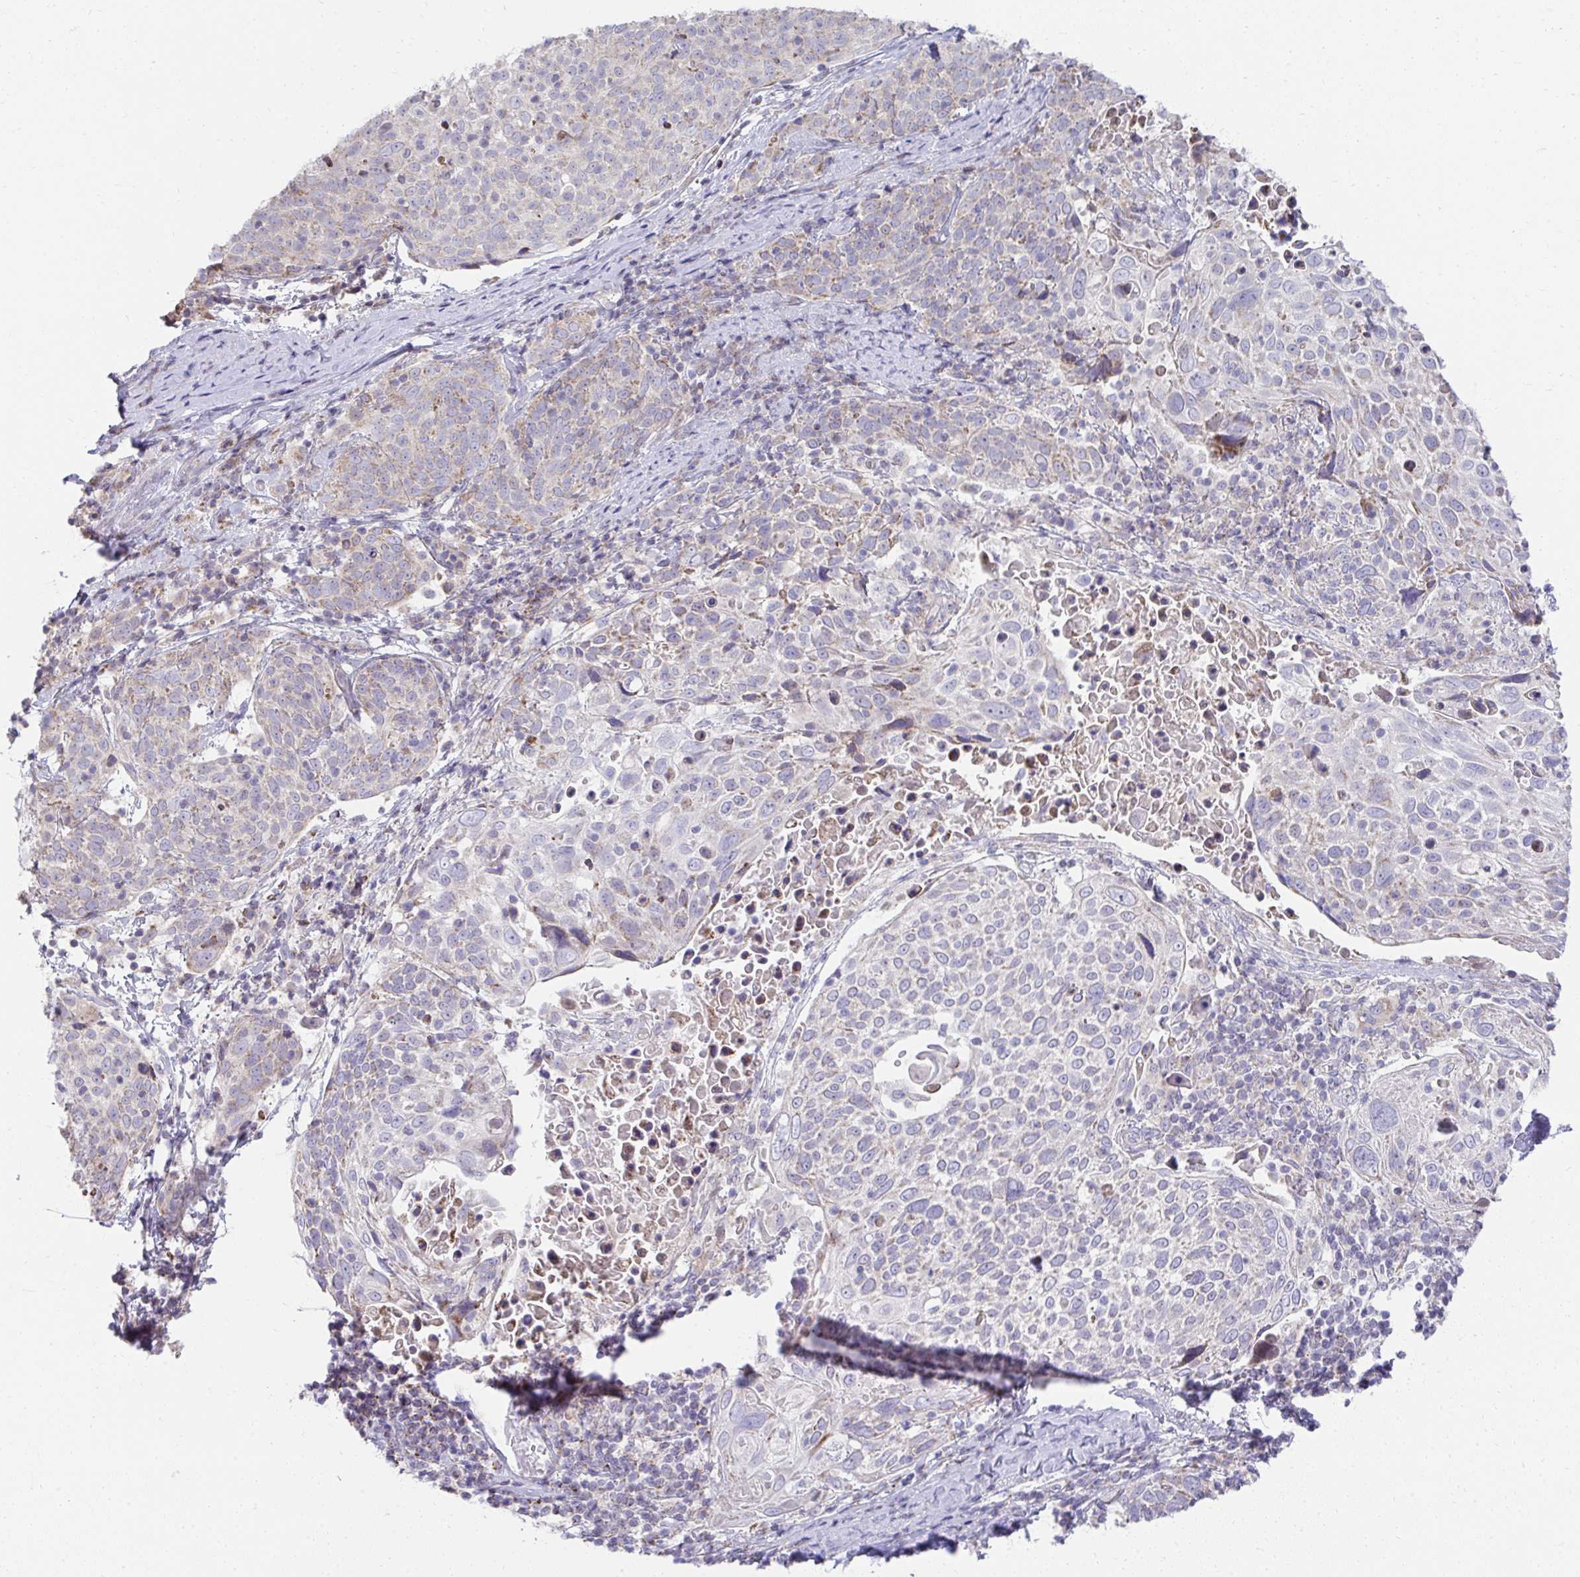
{"staining": {"intensity": "negative", "quantity": "none", "location": "none"}, "tissue": "cervical cancer", "cell_type": "Tumor cells", "image_type": "cancer", "snomed": [{"axis": "morphology", "description": "Squamous cell carcinoma, NOS"}, {"axis": "topography", "description": "Cervix"}], "caption": "The micrograph demonstrates no staining of tumor cells in cervical cancer (squamous cell carcinoma).", "gene": "PRRG3", "patient": {"sex": "female", "age": 61}}